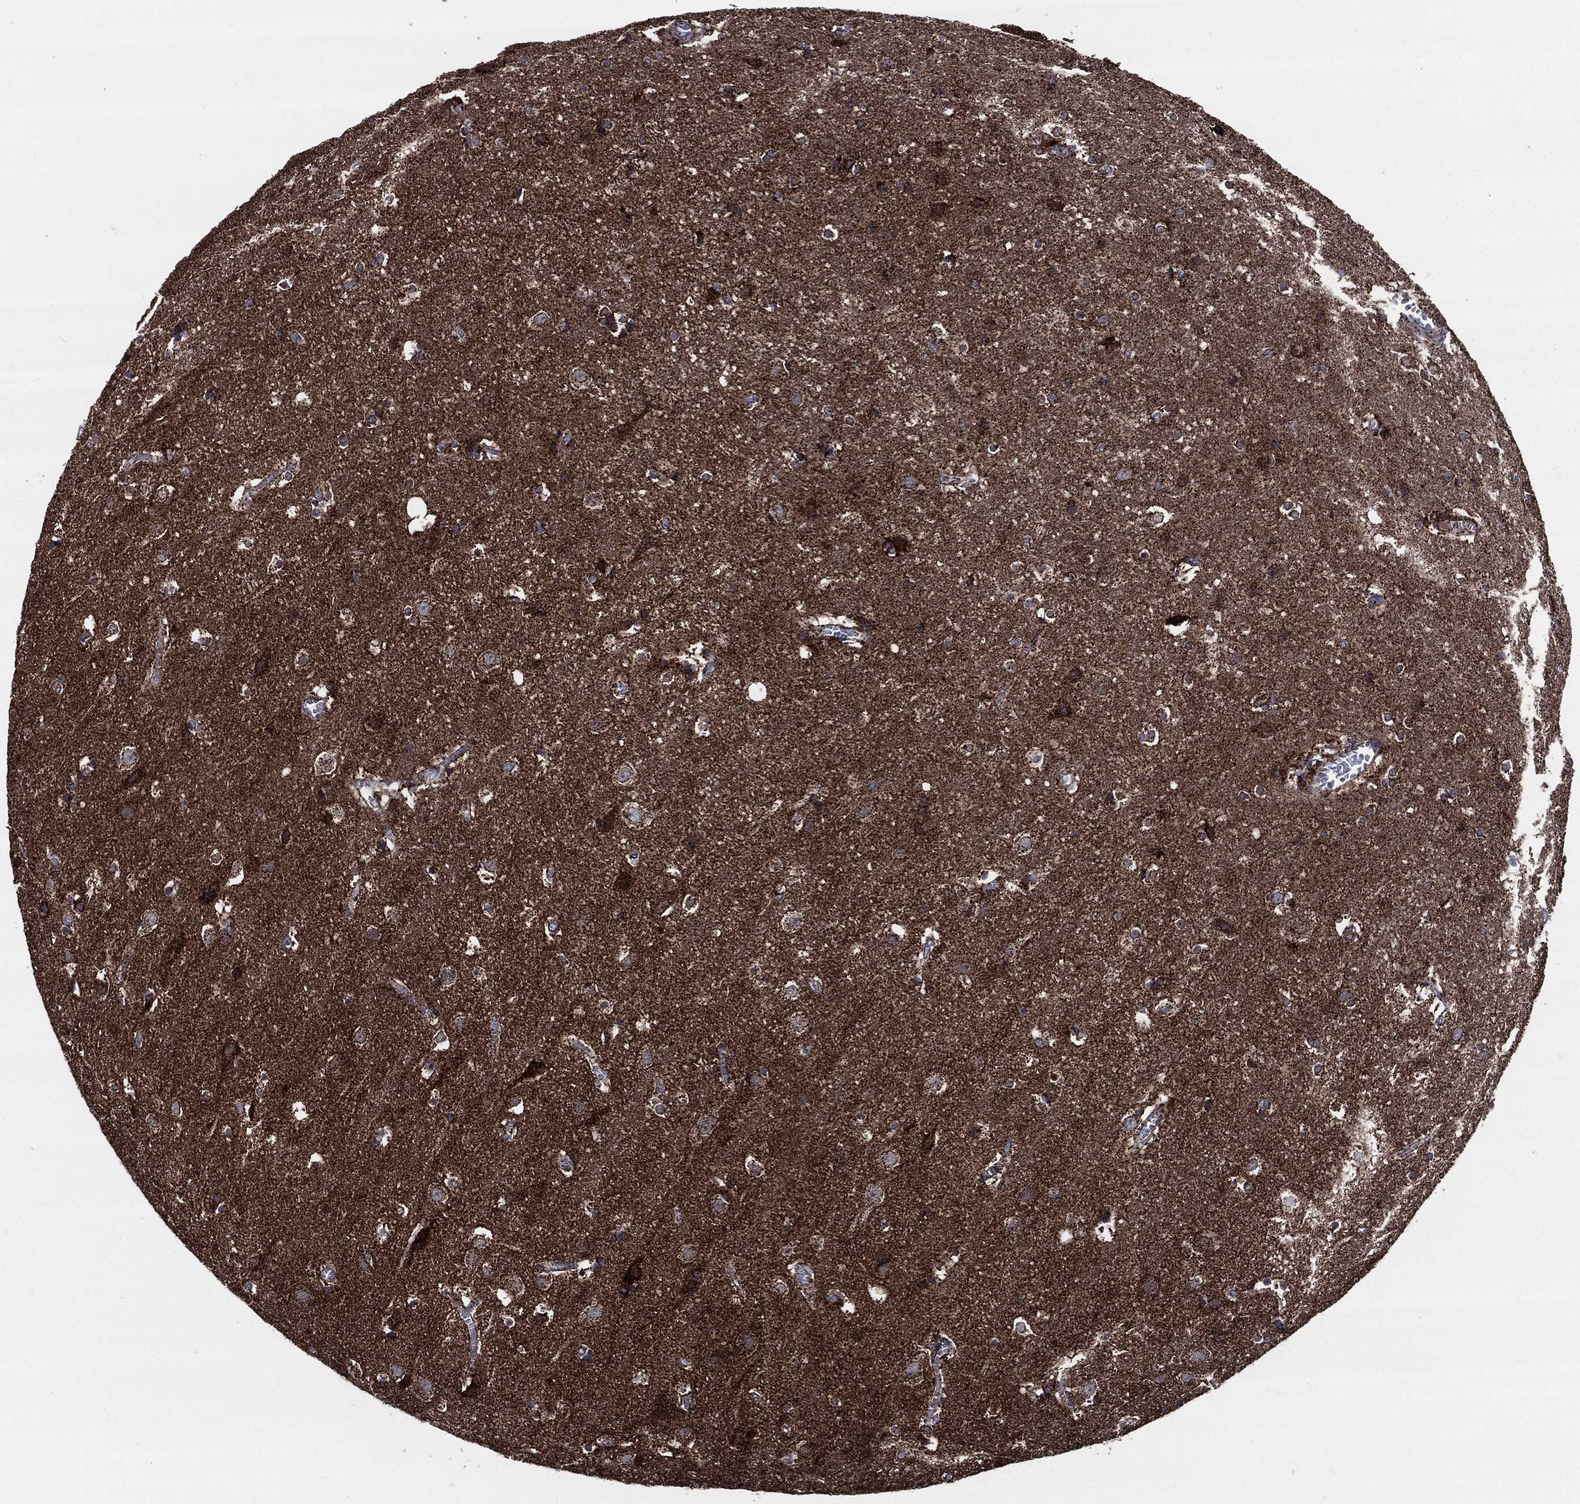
{"staining": {"intensity": "strong", "quantity": ">75%", "location": "cytoplasmic/membranous"}, "tissue": "cerebral cortex", "cell_type": "Endothelial cells", "image_type": "normal", "snomed": [{"axis": "morphology", "description": "Normal tissue, NOS"}, {"axis": "topography", "description": "Cerebral cortex"}], "caption": "Human cerebral cortex stained for a protein (brown) demonstrates strong cytoplasmic/membranous positive staining in approximately >75% of endothelial cells.", "gene": "FH", "patient": {"sex": "male", "age": 59}}